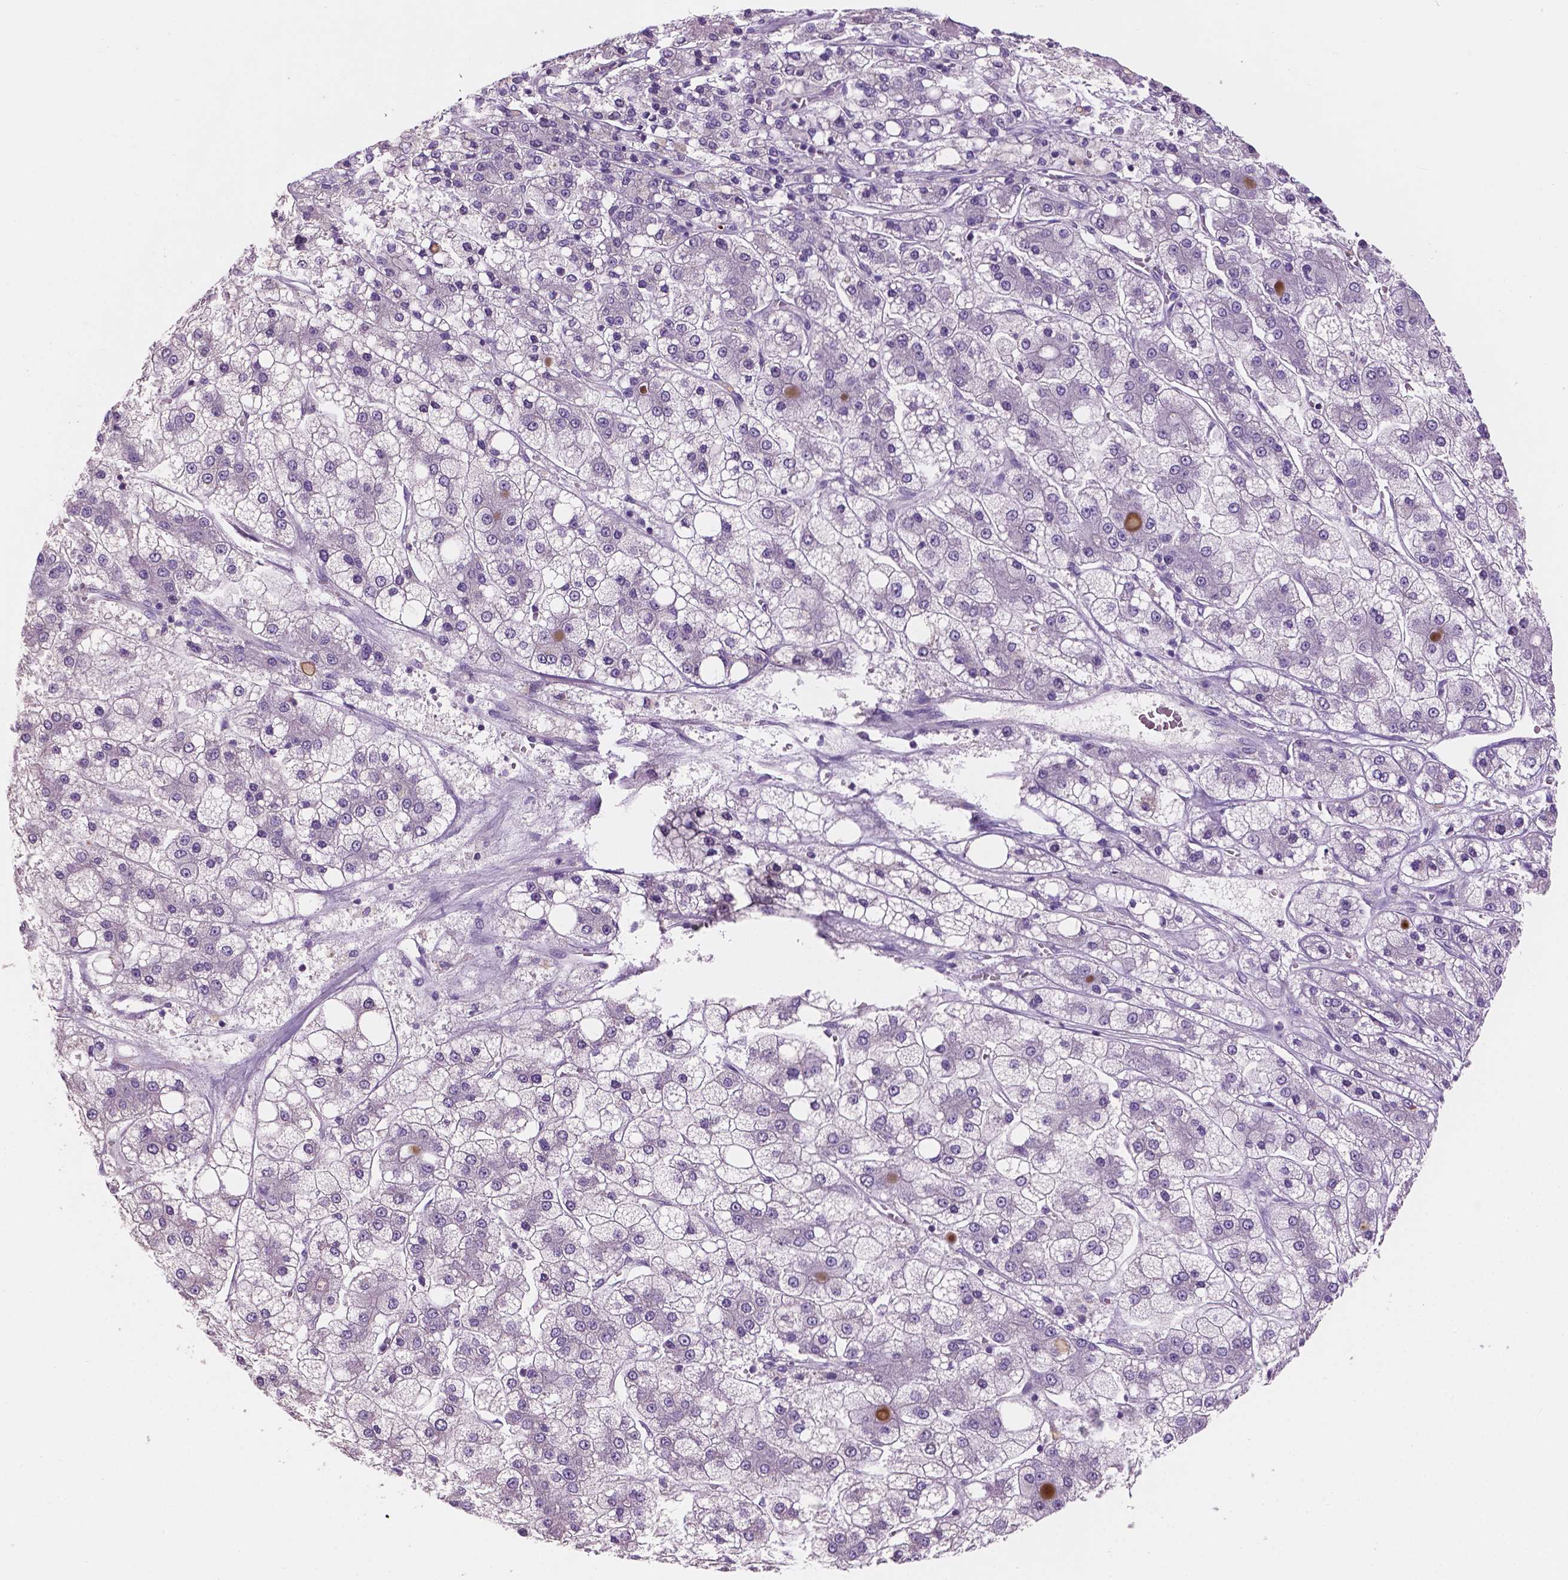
{"staining": {"intensity": "negative", "quantity": "none", "location": "none"}, "tissue": "liver cancer", "cell_type": "Tumor cells", "image_type": "cancer", "snomed": [{"axis": "morphology", "description": "Carcinoma, Hepatocellular, NOS"}, {"axis": "topography", "description": "Liver"}], "caption": "Tumor cells are negative for protein expression in human liver cancer (hepatocellular carcinoma).", "gene": "SBSN", "patient": {"sex": "male", "age": 73}}